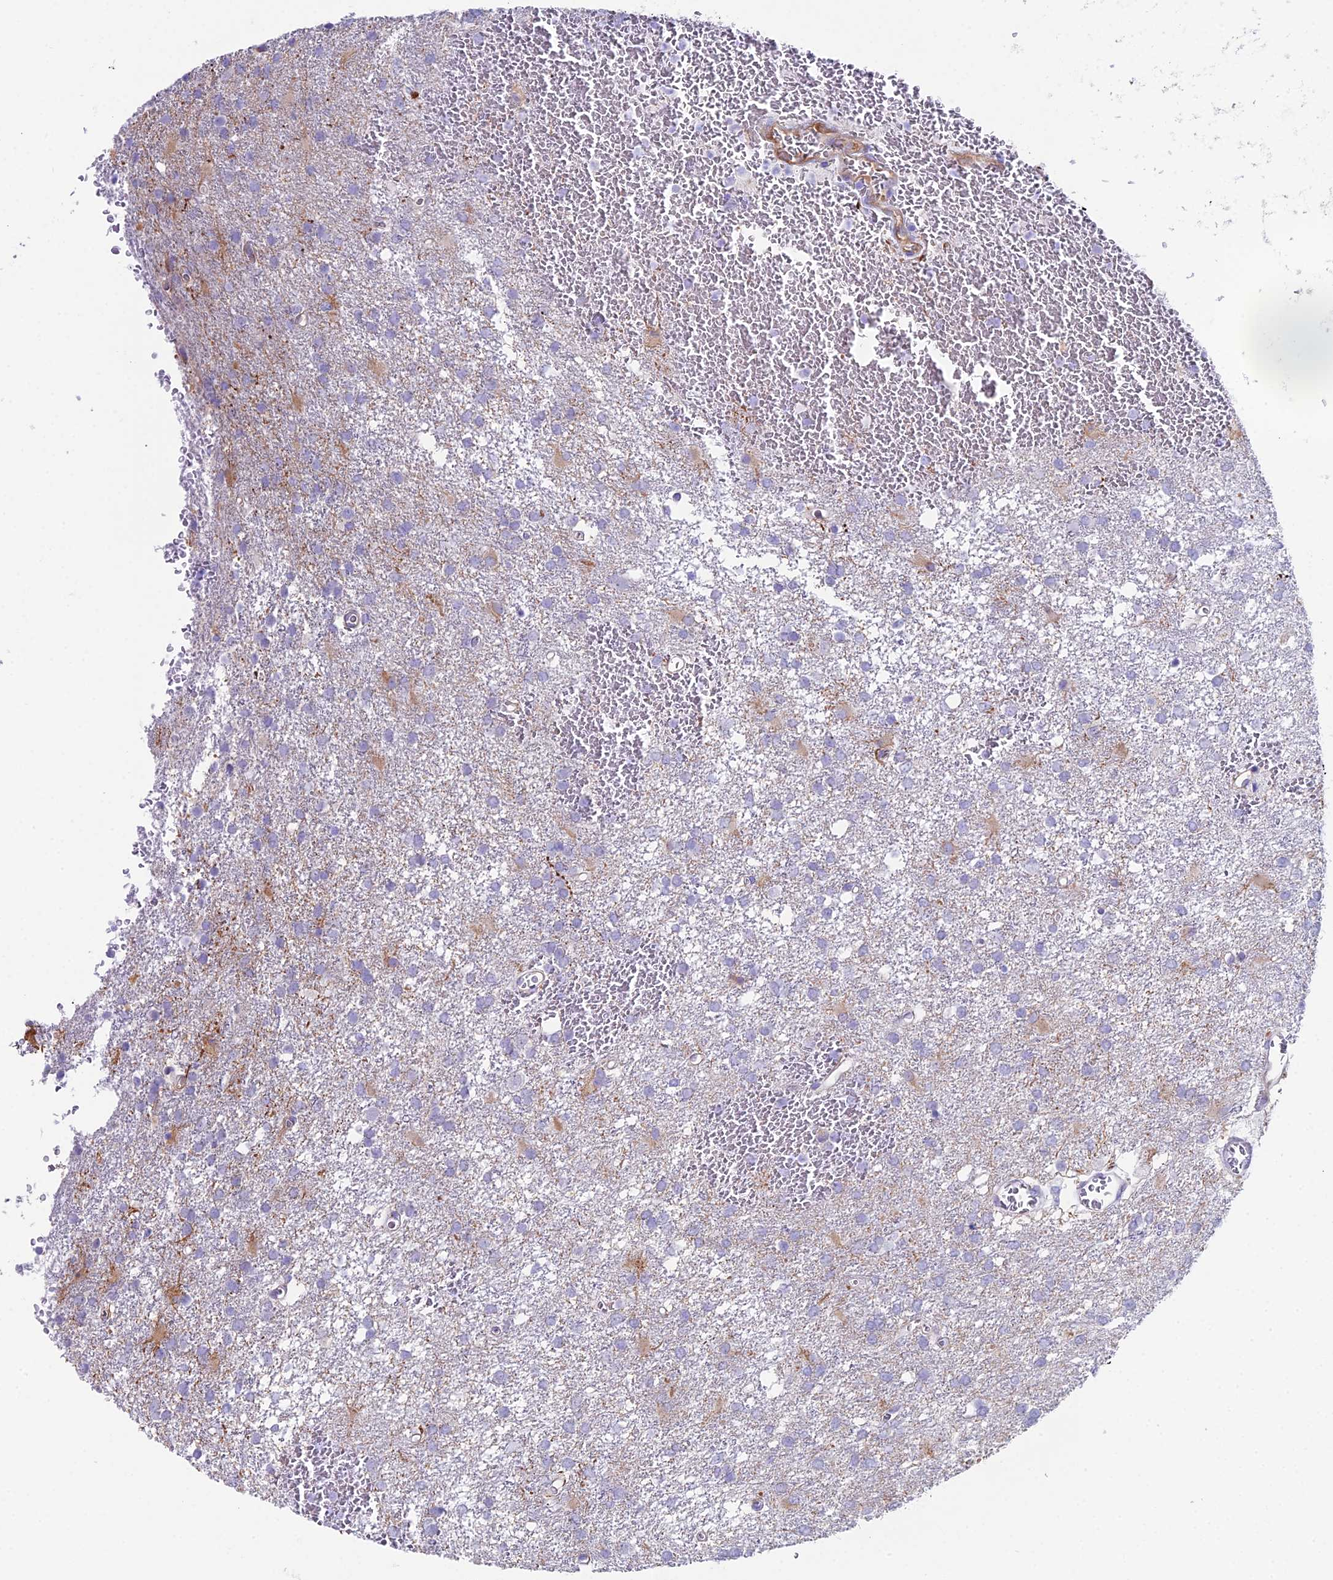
{"staining": {"intensity": "moderate", "quantity": "<25%", "location": "cytoplasmic/membranous"}, "tissue": "glioma", "cell_type": "Tumor cells", "image_type": "cancer", "snomed": [{"axis": "morphology", "description": "Glioma, malignant, High grade"}, {"axis": "topography", "description": "Brain"}], "caption": "Moderate cytoplasmic/membranous protein expression is appreciated in about <25% of tumor cells in malignant glioma (high-grade). The protein of interest is shown in brown color, while the nuclei are stained blue.", "gene": "CC2D2A", "patient": {"sex": "female", "age": 74}}